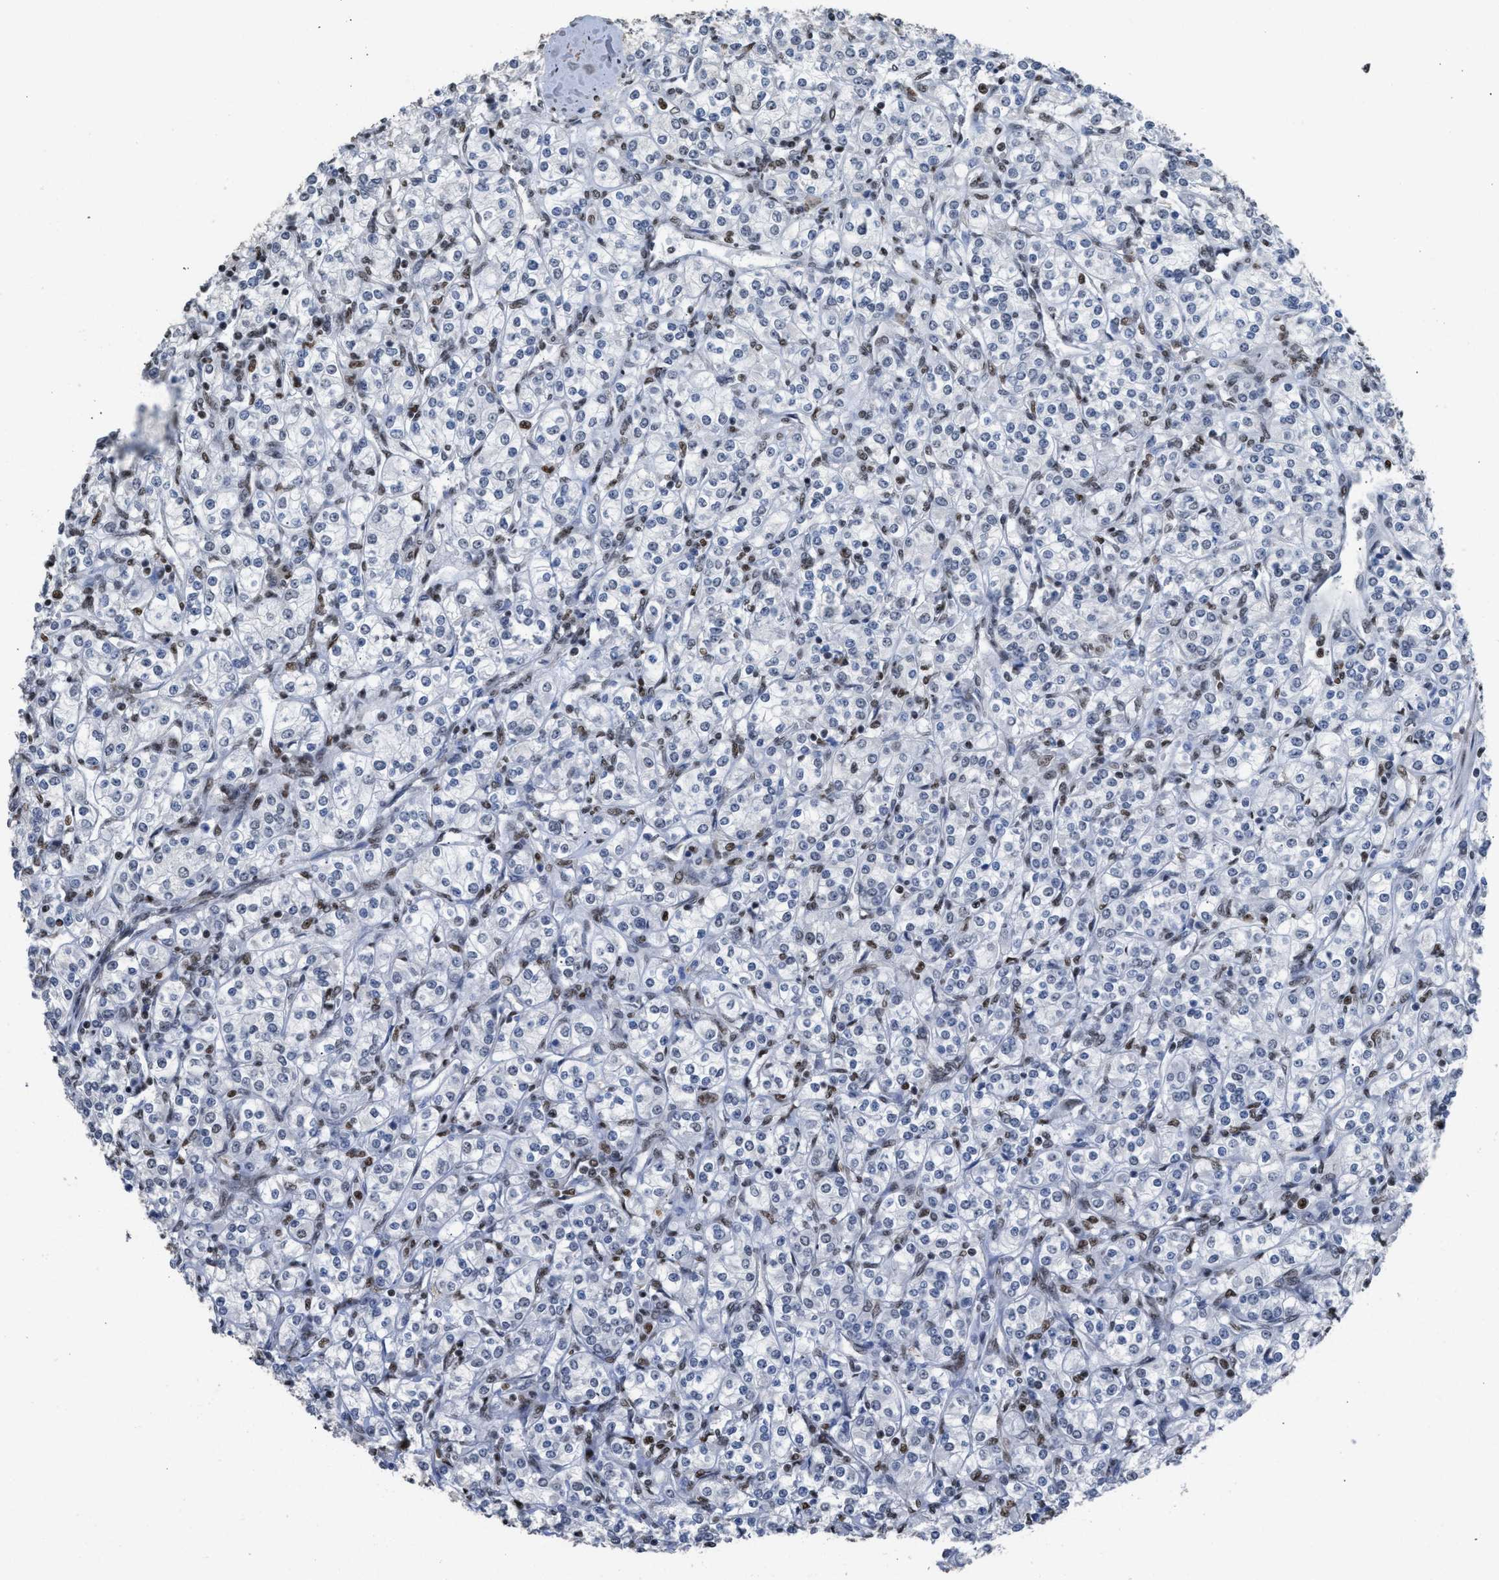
{"staining": {"intensity": "moderate", "quantity": "<25%", "location": "nuclear"}, "tissue": "renal cancer", "cell_type": "Tumor cells", "image_type": "cancer", "snomed": [{"axis": "morphology", "description": "Adenocarcinoma, NOS"}, {"axis": "topography", "description": "Kidney"}], "caption": "Tumor cells exhibit low levels of moderate nuclear expression in approximately <25% of cells in renal cancer.", "gene": "SCAF4", "patient": {"sex": "male", "age": 77}}